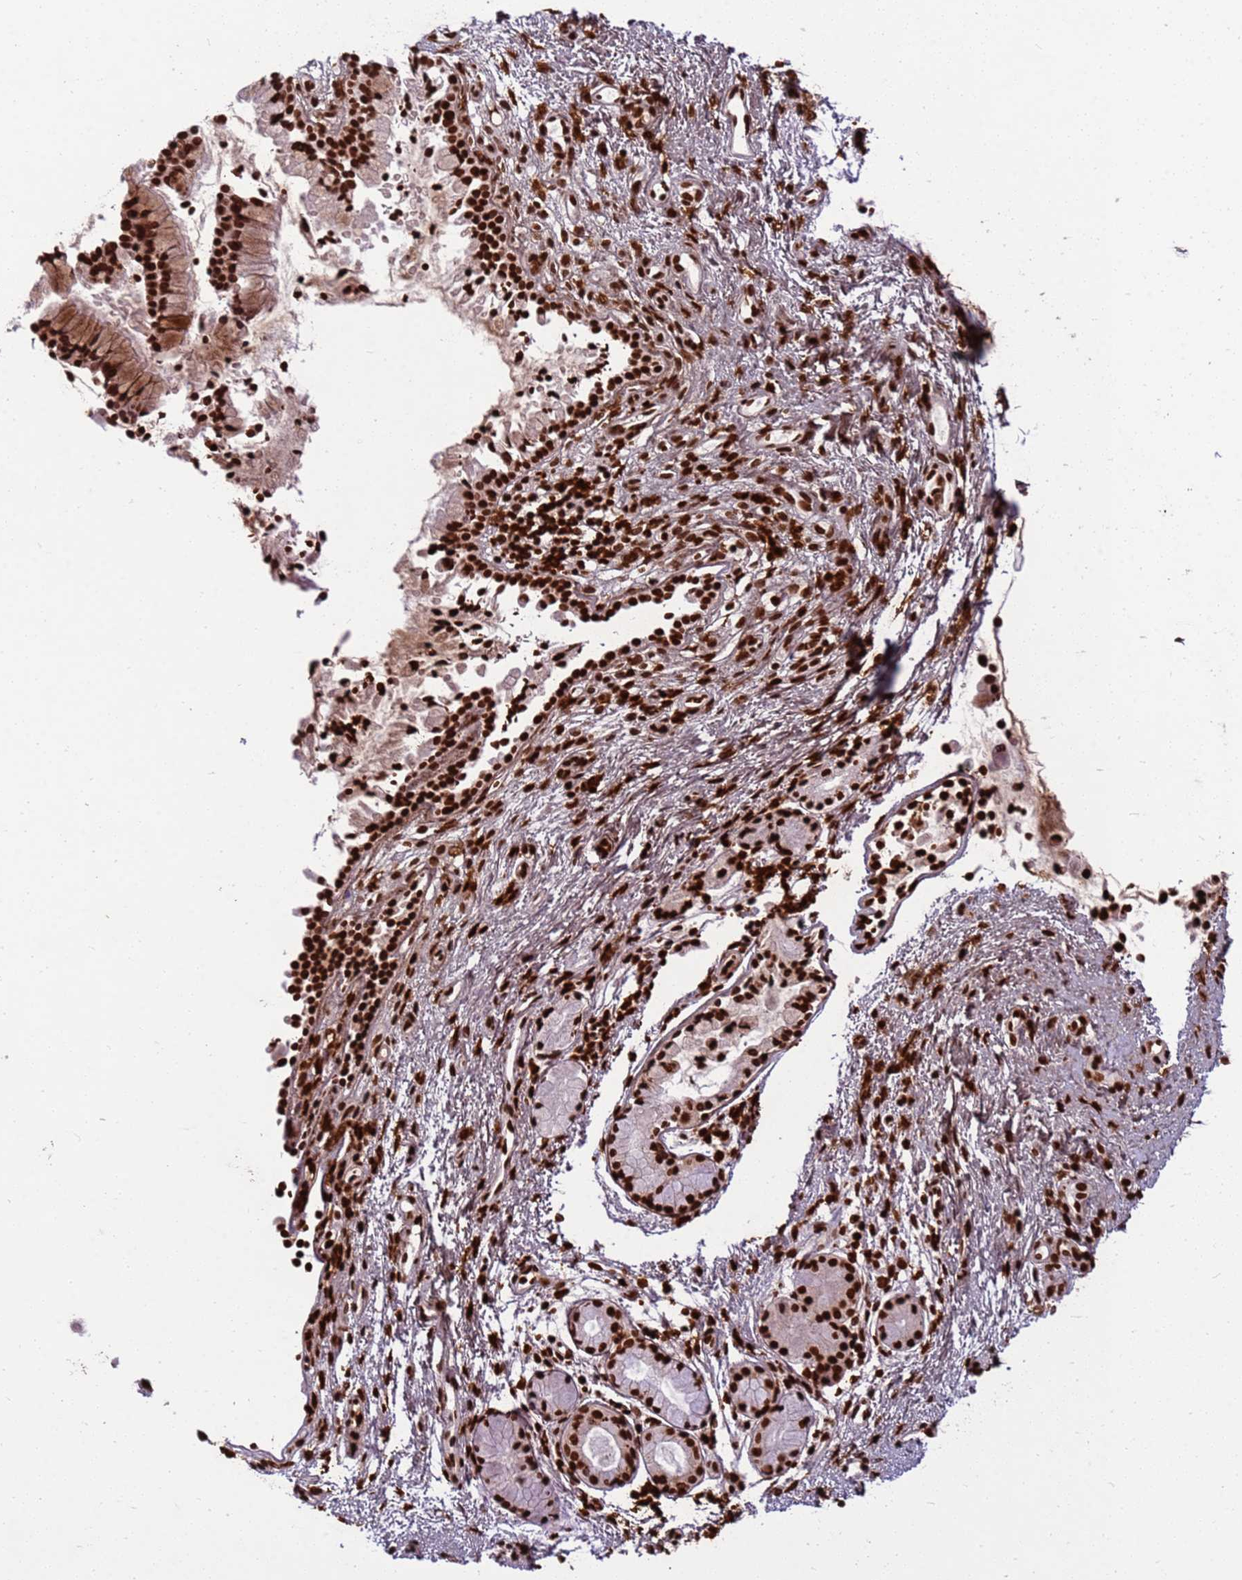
{"staining": {"intensity": "strong", "quantity": ">75%", "location": "nuclear"}, "tissue": "nasopharynx", "cell_type": "Respiratory epithelial cells", "image_type": "normal", "snomed": [{"axis": "morphology", "description": "Normal tissue, NOS"}, {"axis": "topography", "description": "Nasopharynx"}], "caption": "Protein analysis of unremarkable nasopharynx shows strong nuclear positivity in about >75% of respiratory epithelial cells.", "gene": "H3", "patient": {"sex": "male", "age": 82}}